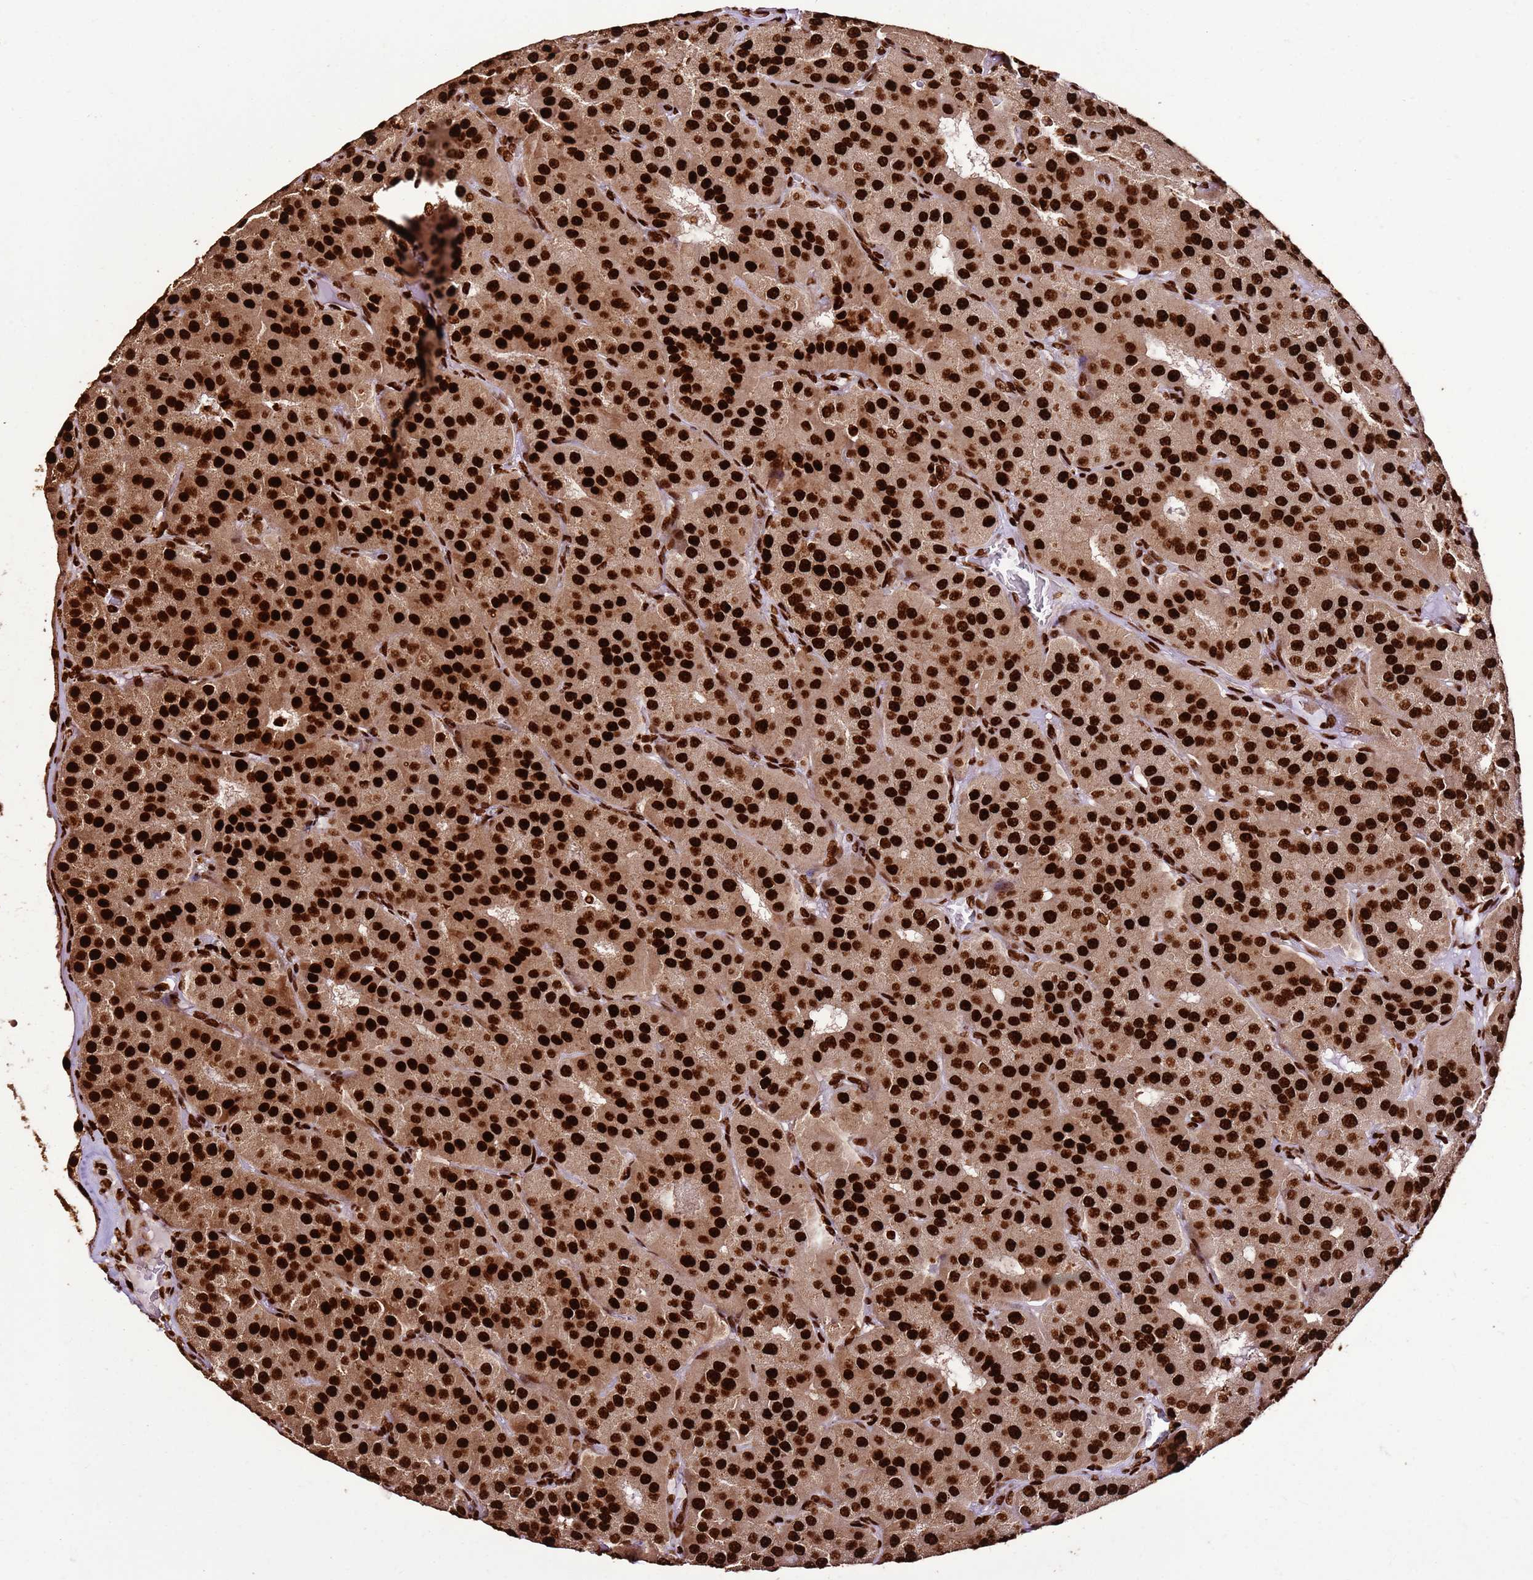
{"staining": {"intensity": "strong", "quantity": ">75%", "location": "nuclear"}, "tissue": "parathyroid gland", "cell_type": "Glandular cells", "image_type": "normal", "snomed": [{"axis": "morphology", "description": "Normal tissue, NOS"}, {"axis": "morphology", "description": "Adenoma, NOS"}, {"axis": "topography", "description": "Parathyroid gland"}], "caption": "Immunohistochemistry photomicrograph of normal human parathyroid gland stained for a protein (brown), which exhibits high levels of strong nuclear staining in about >75% of glandular cells.", "gene": "HNRNPAB", "patient": {"sex": "female", "age": 86}}